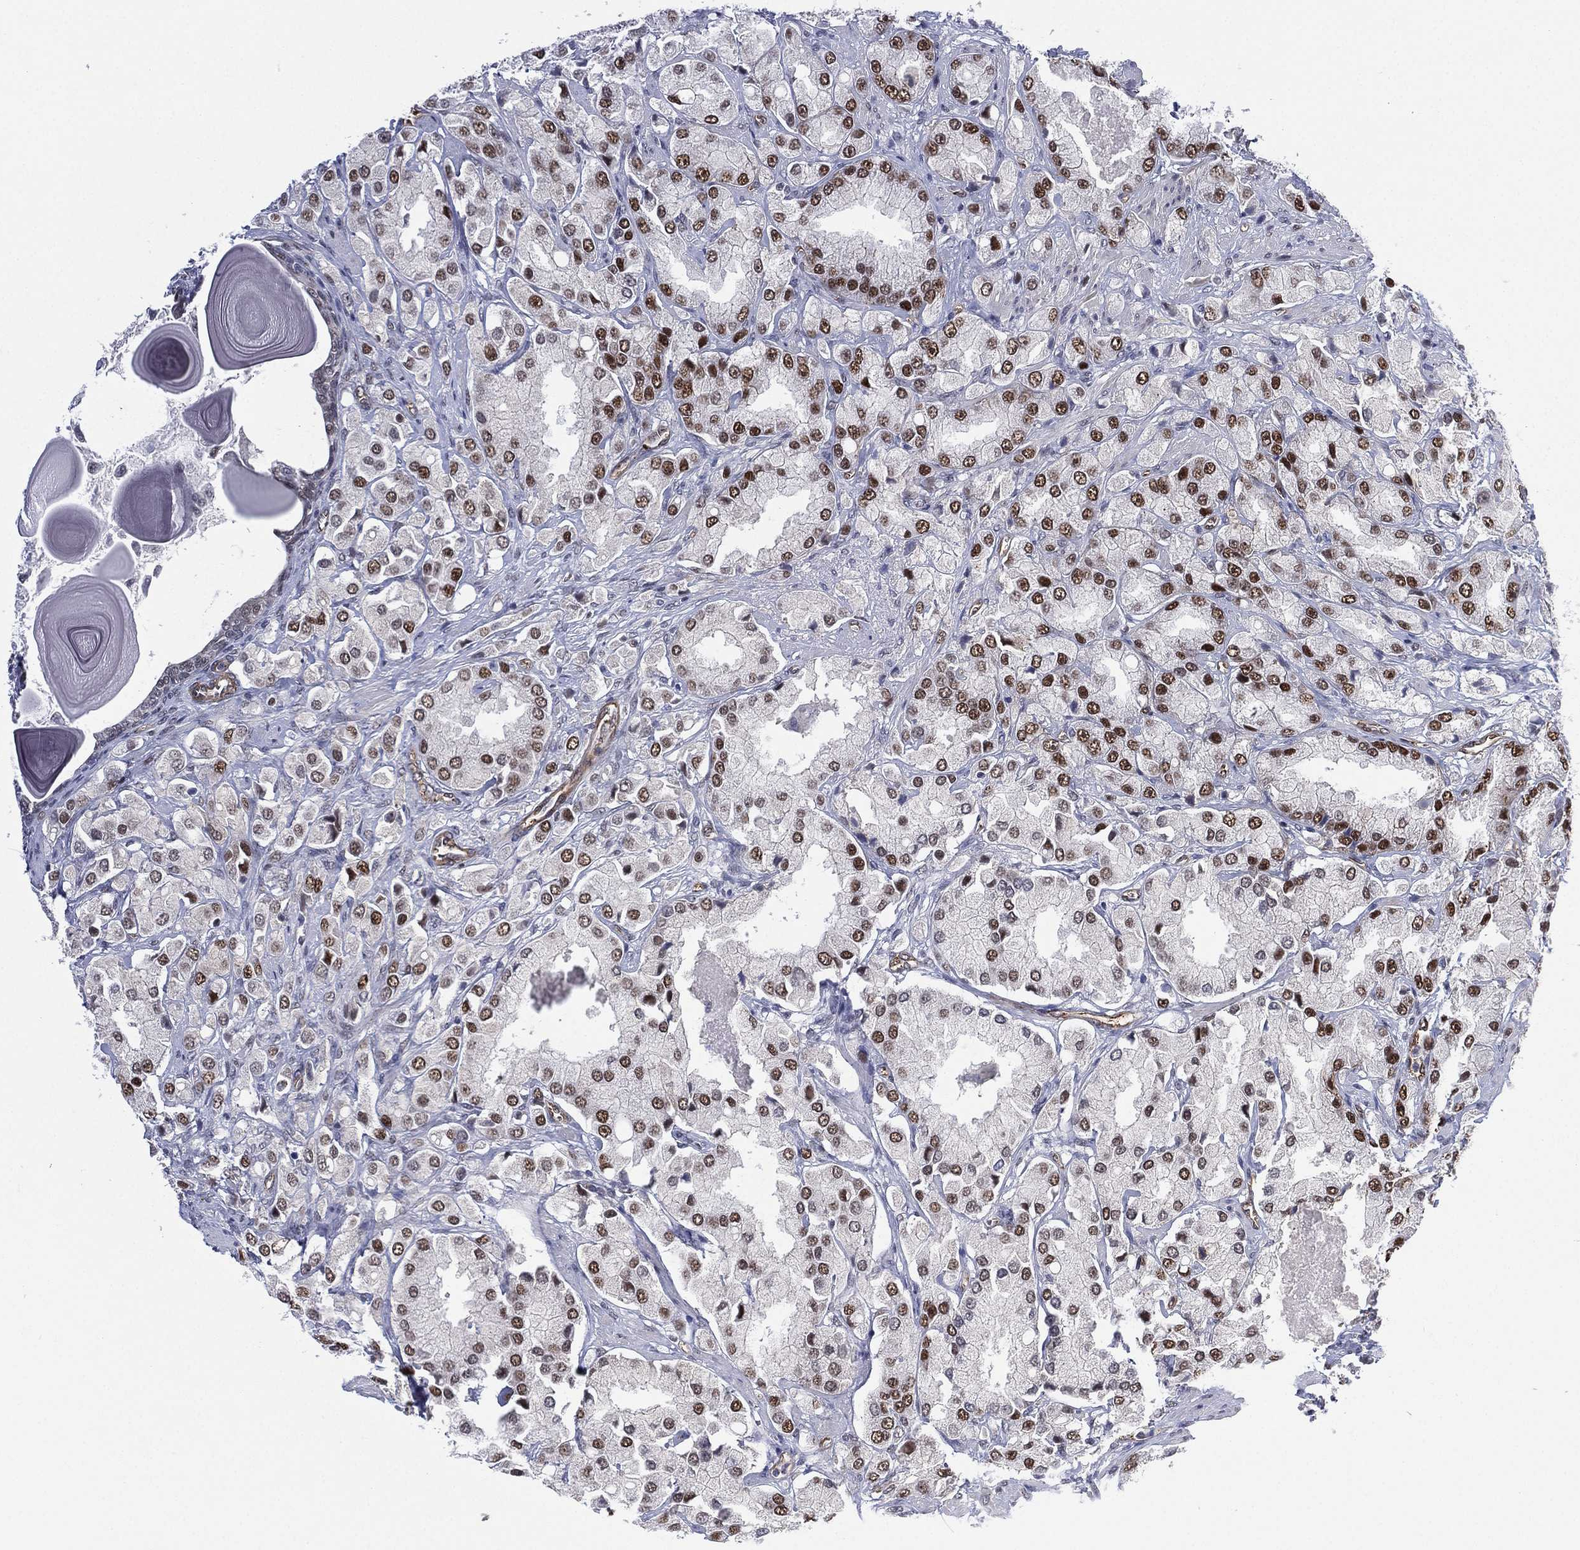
{"staining": {"intensity": "strong", "quantity": "<25%", "location": "nuclear"}, "tissue": "prostate cancer", "cell_type": "Tumor cells", "image_type": "cancer", "snomed": [{"axis": "morphology", "description": "Adenocarcinoma, NOS"}, {"axis": "topography", "description": "Prostate and seminal vesicle, NOS"}, {"axis": "topography", "description": "Prostate"}], "caption": "Adenocarcinoma (prostate) stained with a brown dye displays strong nuclear positive staining in about <25% of tumor cells.", "gene": "GSE1", "patient": {"sex": "male", "age": 64}}